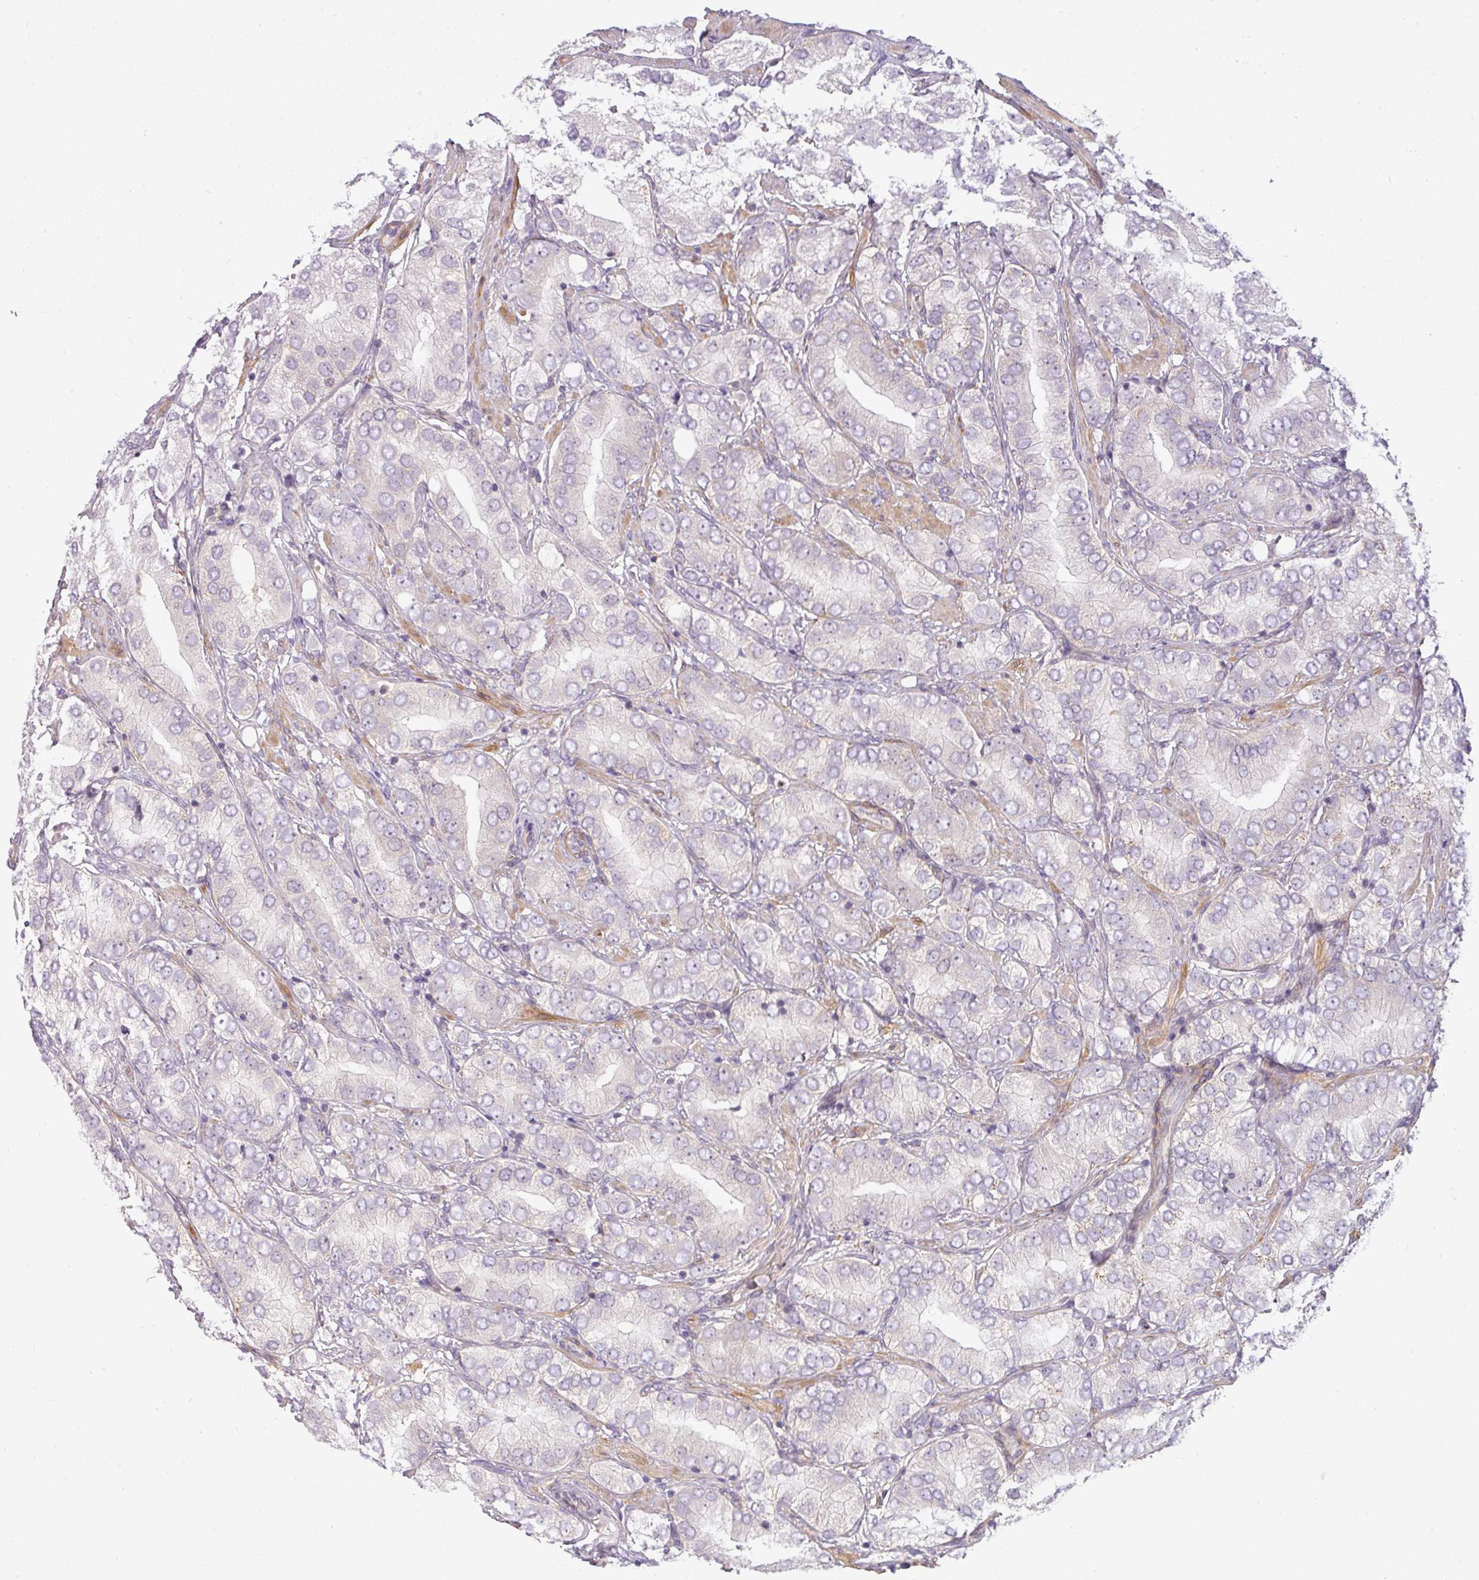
{"staining": {"intensity": "negative", "quantity": "none", "location": "none"}, "tissue": "prostate cancer", "cell_type": "Tumor cells", "image_type": "cancer", "snomed": [{"axis": "morphology", "description": "Adenocarcinoma, High grade"}, {"axis": "topography", "description": "Prostate"}], "caption": "The micrograph exhibits no staining of tumor cells in prostate cancer.", "gene": "ZNF35", "patient": {"sex": "male", "age": 82}}